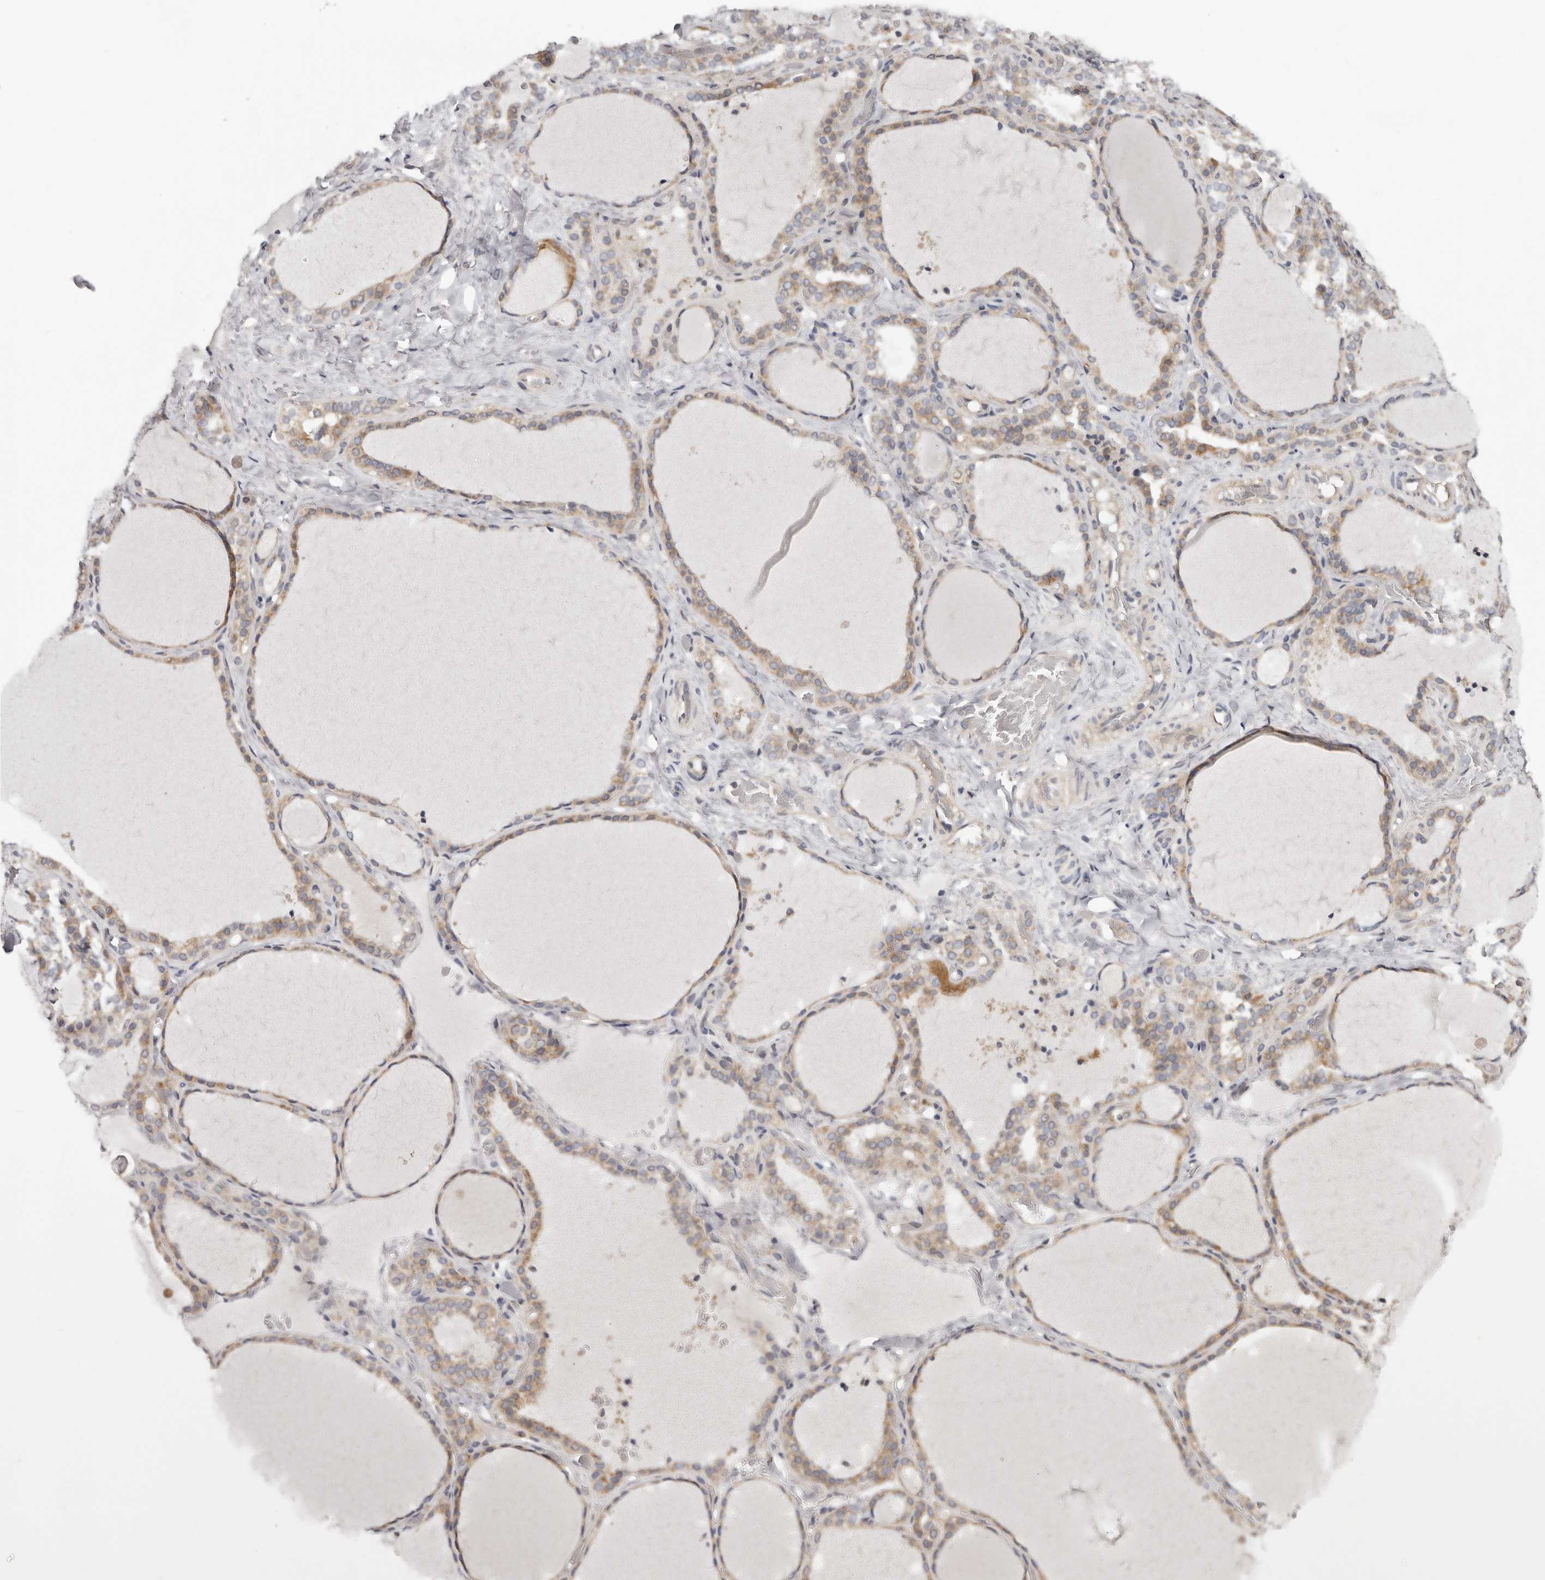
{"staining": {"intensity": "moderate", "quantity": ">75%", "location": "cytoplasmic/membranous"}, "tissue": "thyroid gland", "cell_type": "Glandular cells", "image_type": "normal", "snomed": [{"axis": "morphology", "description": "Normal tissue, NOS"}, {"axis": "topography", "description": "Thyroid gland"}], "caption": "Brown immunohistochemical staining in unremarkable human thyroid gland shows moderate cytoplasmic/membranous positivity in about >75% of glandular cells. Immunohistochemistry (ihc) stains the protein in brown and the nuclei are stained blue.", "gene": "MSRB2", "patient": {"sex": "female", "age": 22}}